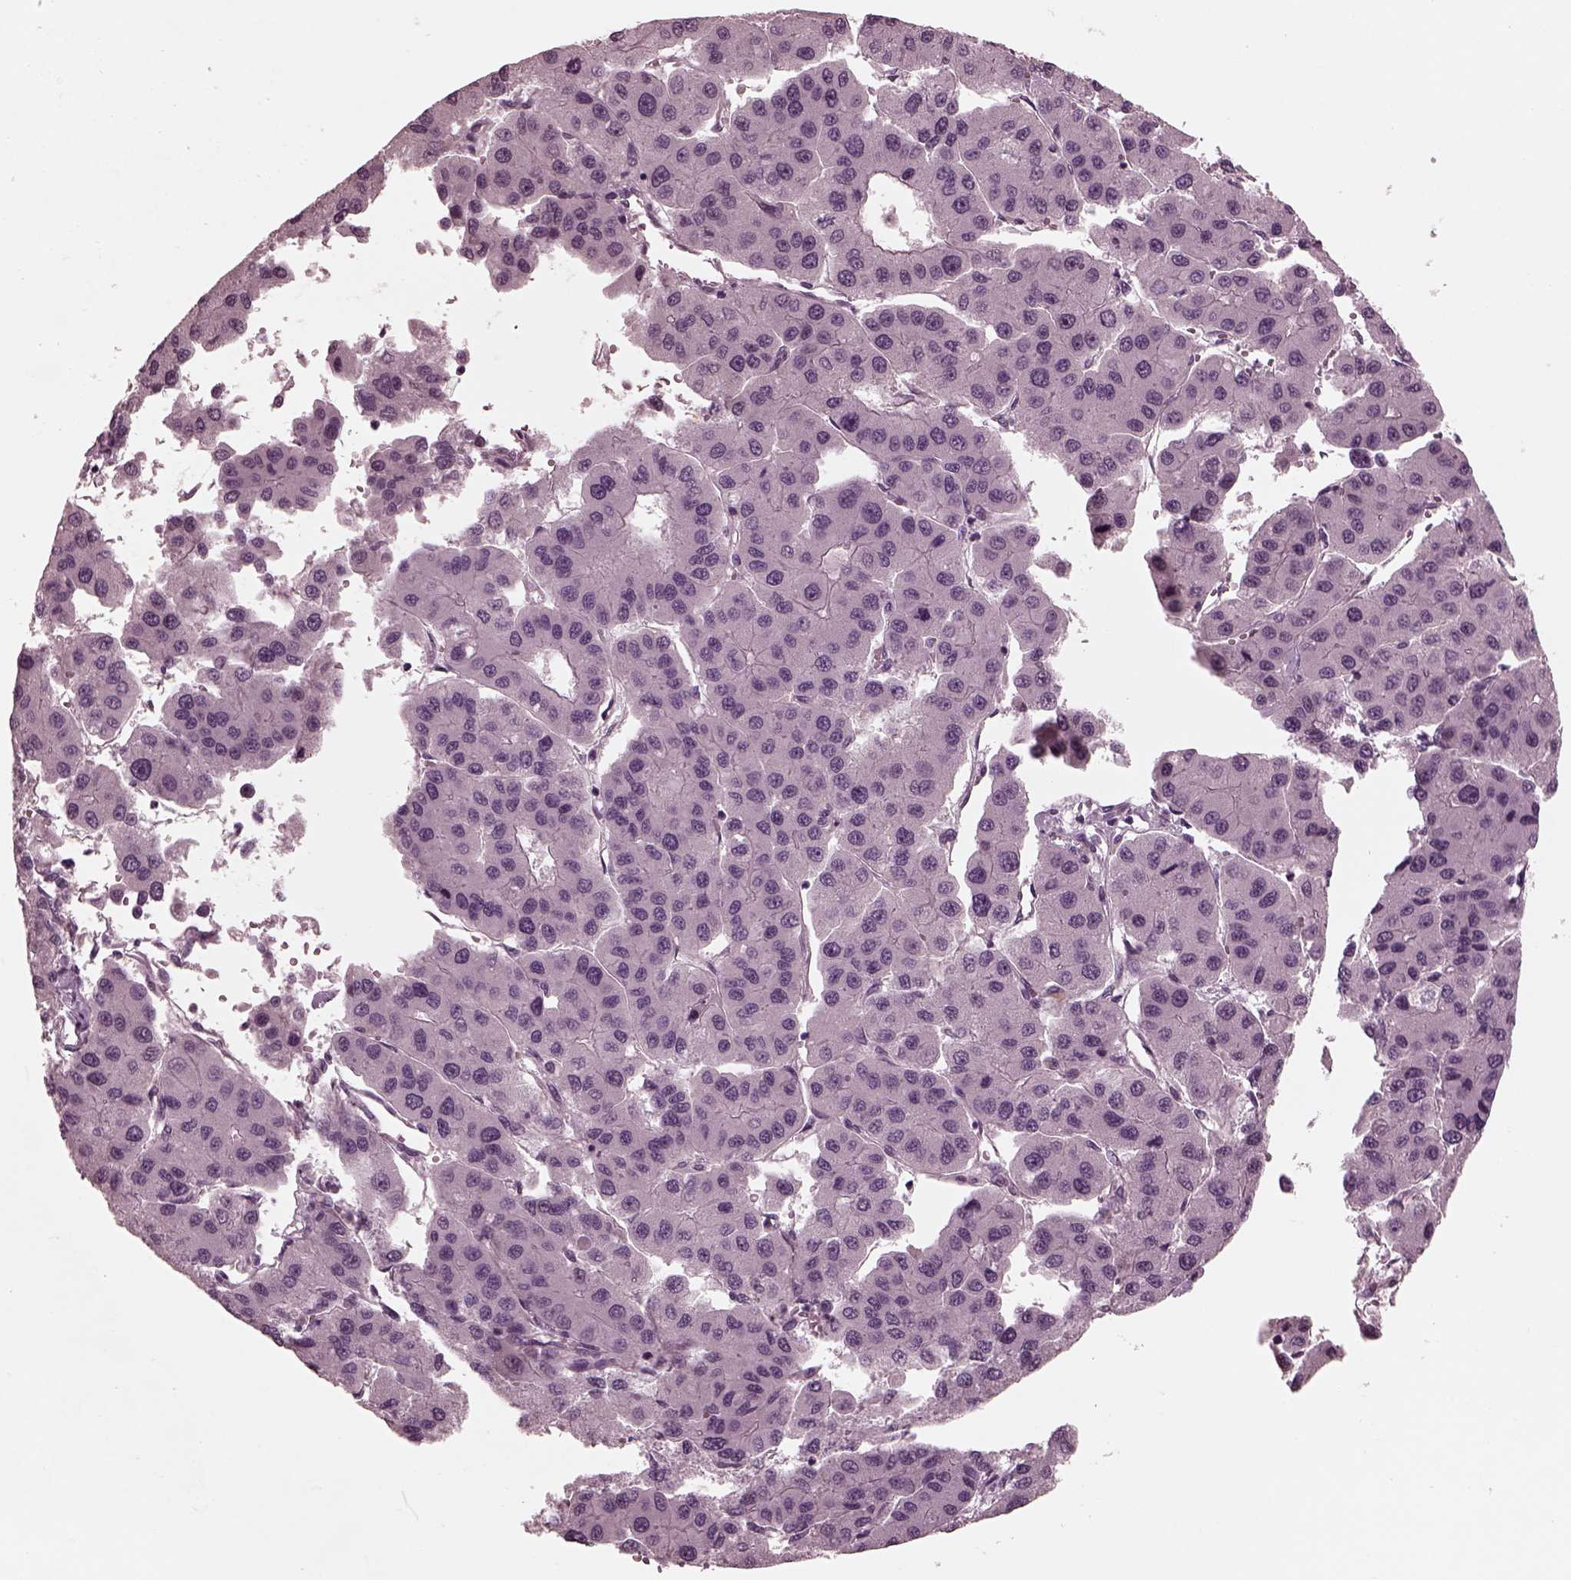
{"staining": {"intensity": "negative", "quantity": "none", "location": "none"}, "tissue": "liver cancer", "cell_type": "Tumor cells", "image_type": "cancer", "snomed": [{"axis": "morphology", "description": "Carcinoma, Hepatocellular, NOS"}, {"axis": "topography", "description": "Liver"}], "caption": "Human liver cancer (hepatocellular carcinoma) stained for a protein using immunohistochemistry (IHC) displays no staining in tumor cells.", "gene": "KIF6", "patient": {"sex": "male", "age": 73}}